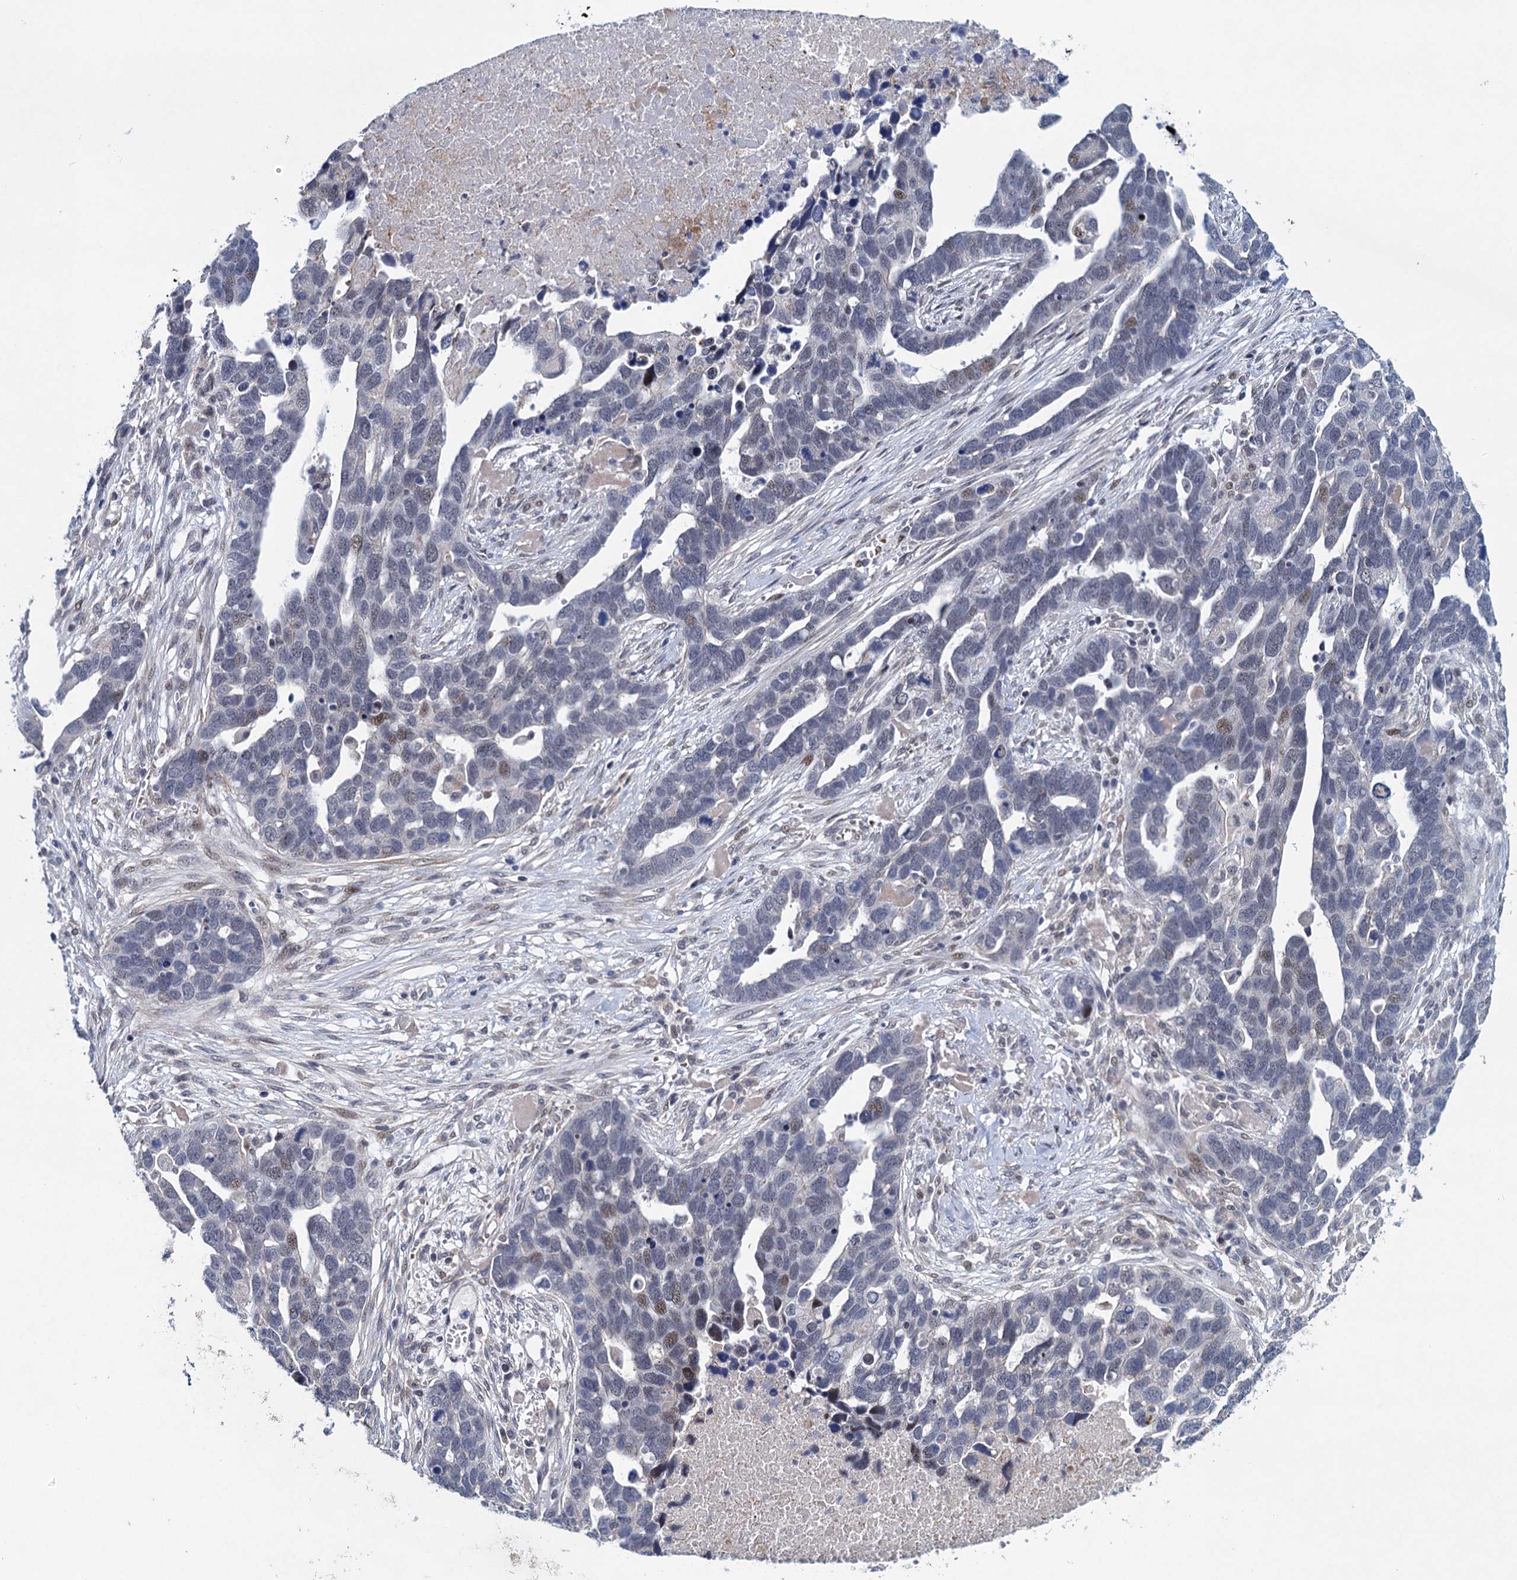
{"staining": {"intensity": "weak", "quantity": "<25%", "location": "nuclear"}, "tissue": "ovarian cancer", "cell_type": "Tumor cells", "image_type": "cancer", "snomed": [{"axis": "morphology", "description": "Cystadenocarcinoma, serous, NOS"}, {"axis": "topography", "description": "Ovary"}], "caption": "An immunohistochemistry micrograph of ovarian serous cystadenocarcinoma is shown. There is no staining in tumor cells of ovarian serous cystadenocarcinoma.", "gene": "ATOSA", "patient": {"sex": "female", "age": 54}}